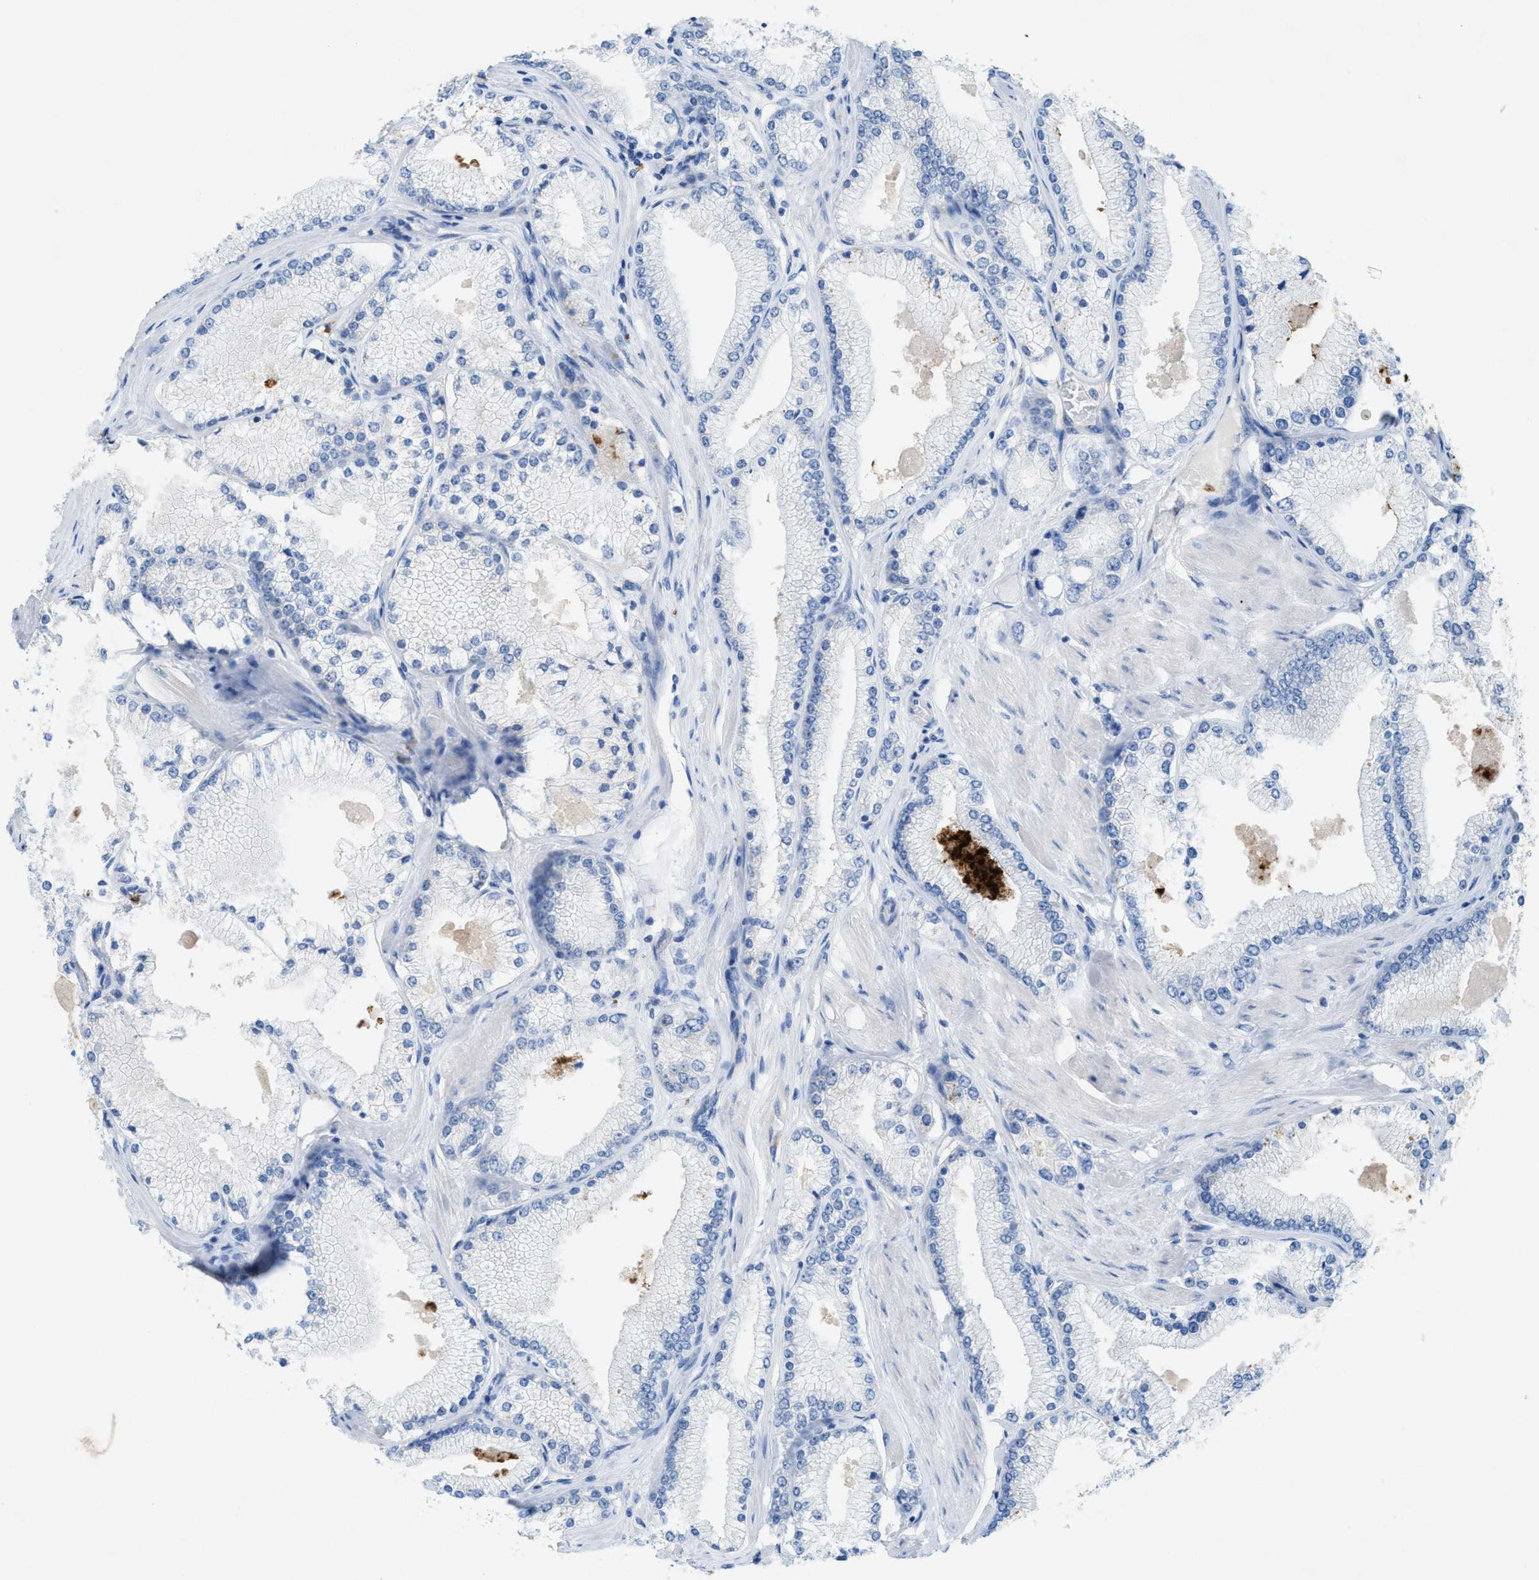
{"staining": {"intensity": "moderate", "quantity": "<25%", "location": "cytoplasmic/membranous"}, "tissue": "prostate cancer", "cell_type": "Tumor cells", "image_type": "cancer", "snomed": [{"axis": "morphology", "description": "Adenocarcinoma, High grade"}, {"axis": "topography", "description": "Prostate"}], "caption": "A histopathology image showing moderate cytoplasmic/membranous positivity in approximately <25% of tumor cells in prostate cancer (high-grade adenocarcinoma), as visualized by brown immunohistochemical staining.", "gene": "CMTM1", "patient": {"sex": "male", "age": 50}}